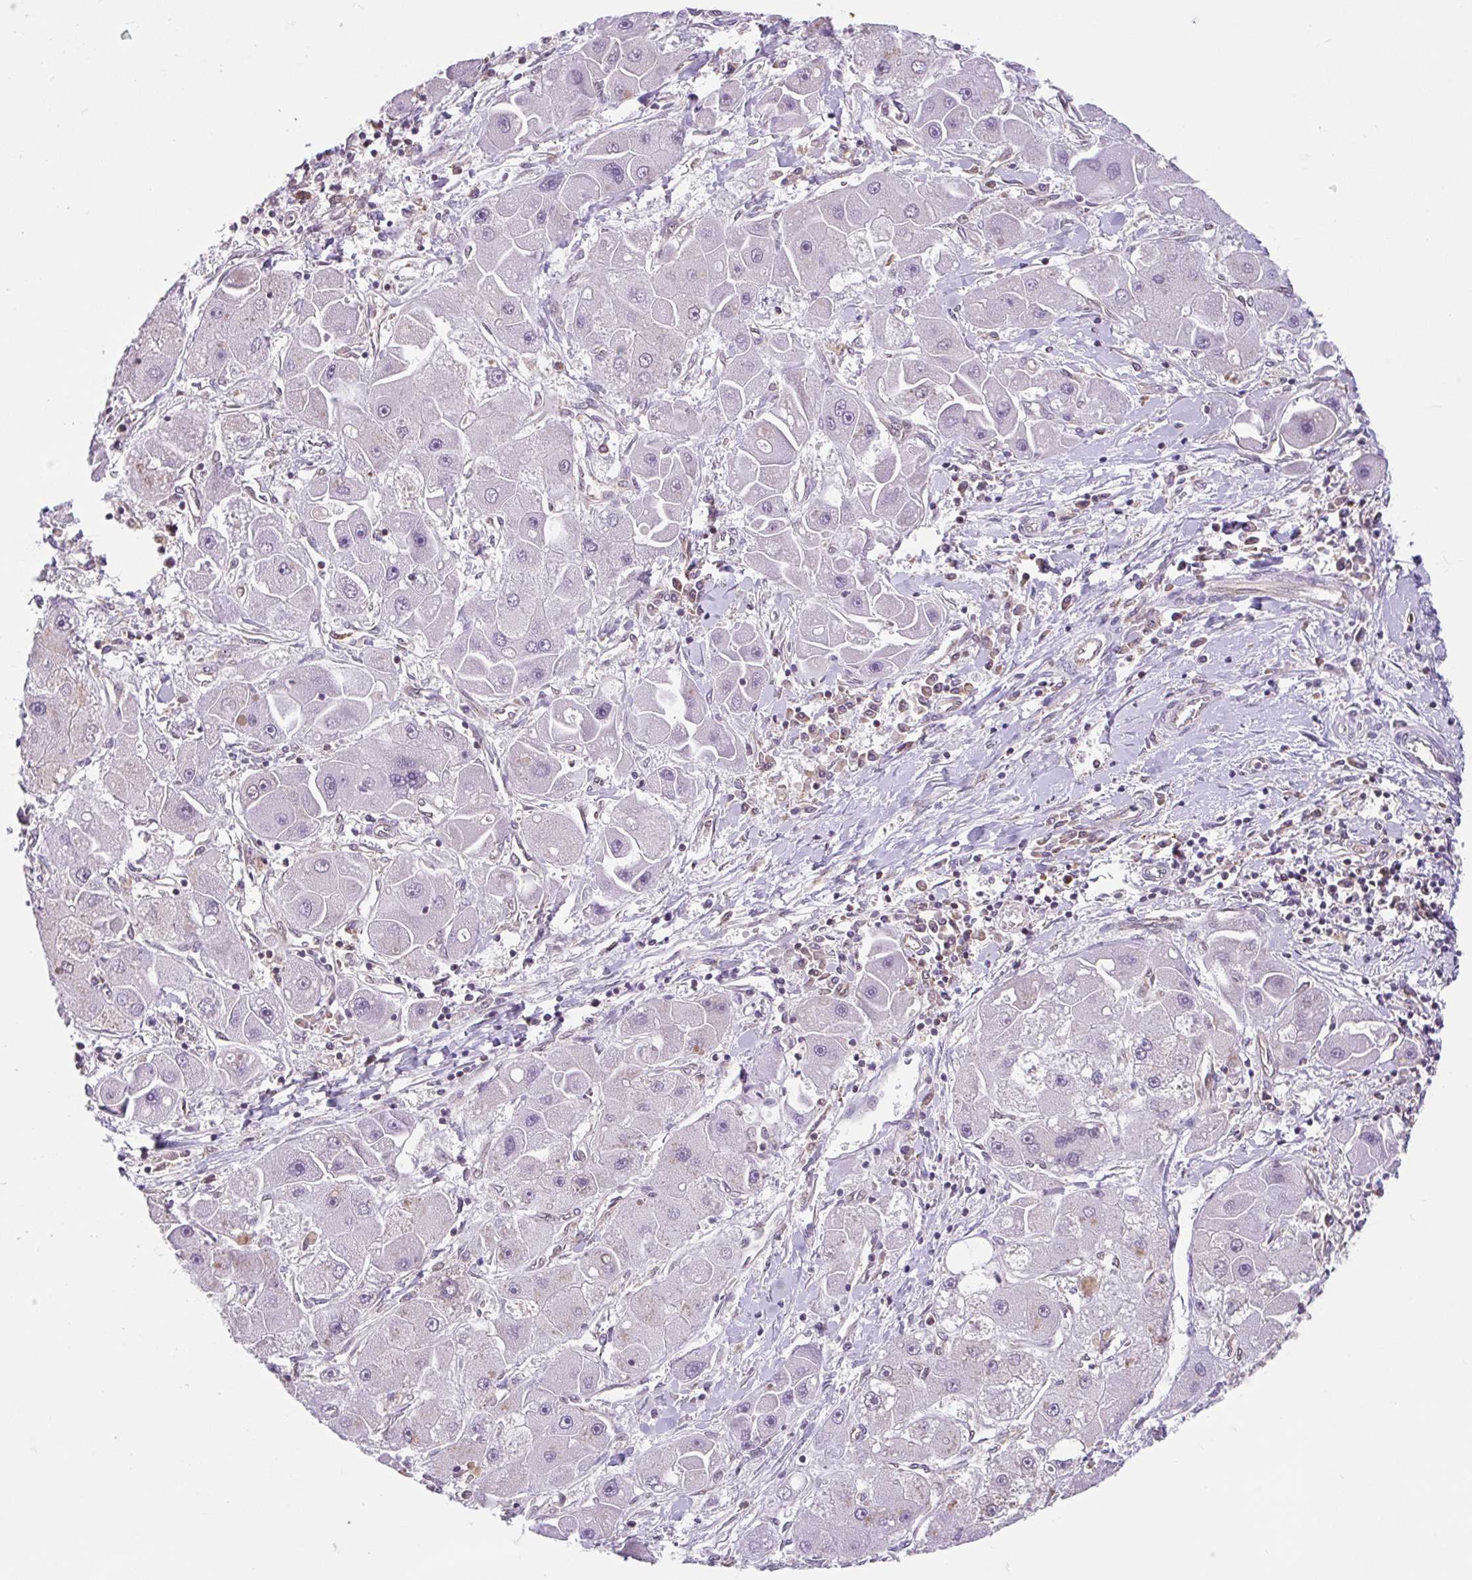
{"staining": {"intensity": "weak", "quantity": "25%-75%", "location": "cytoplasmic/membranous,nuclear"}, "tissue": "liver cancer", "cell_type": "Tumor cells", "image_type": "cancer", "snomed": [{"axis": "morphology", "description": "Carcinoma, Hepatocellular, NOS"}, {"axis": "topography", "description": "Liver"}], "caption": "Liver hepatocellular carcinoma stained with a brown dye demonstrates weak cytoplasmic/membranous and nuclear positive positivity in about 25%-75% of tumor cells.", "gene": "RALBP1", "patient": {"sex": "male", "age": 24}}